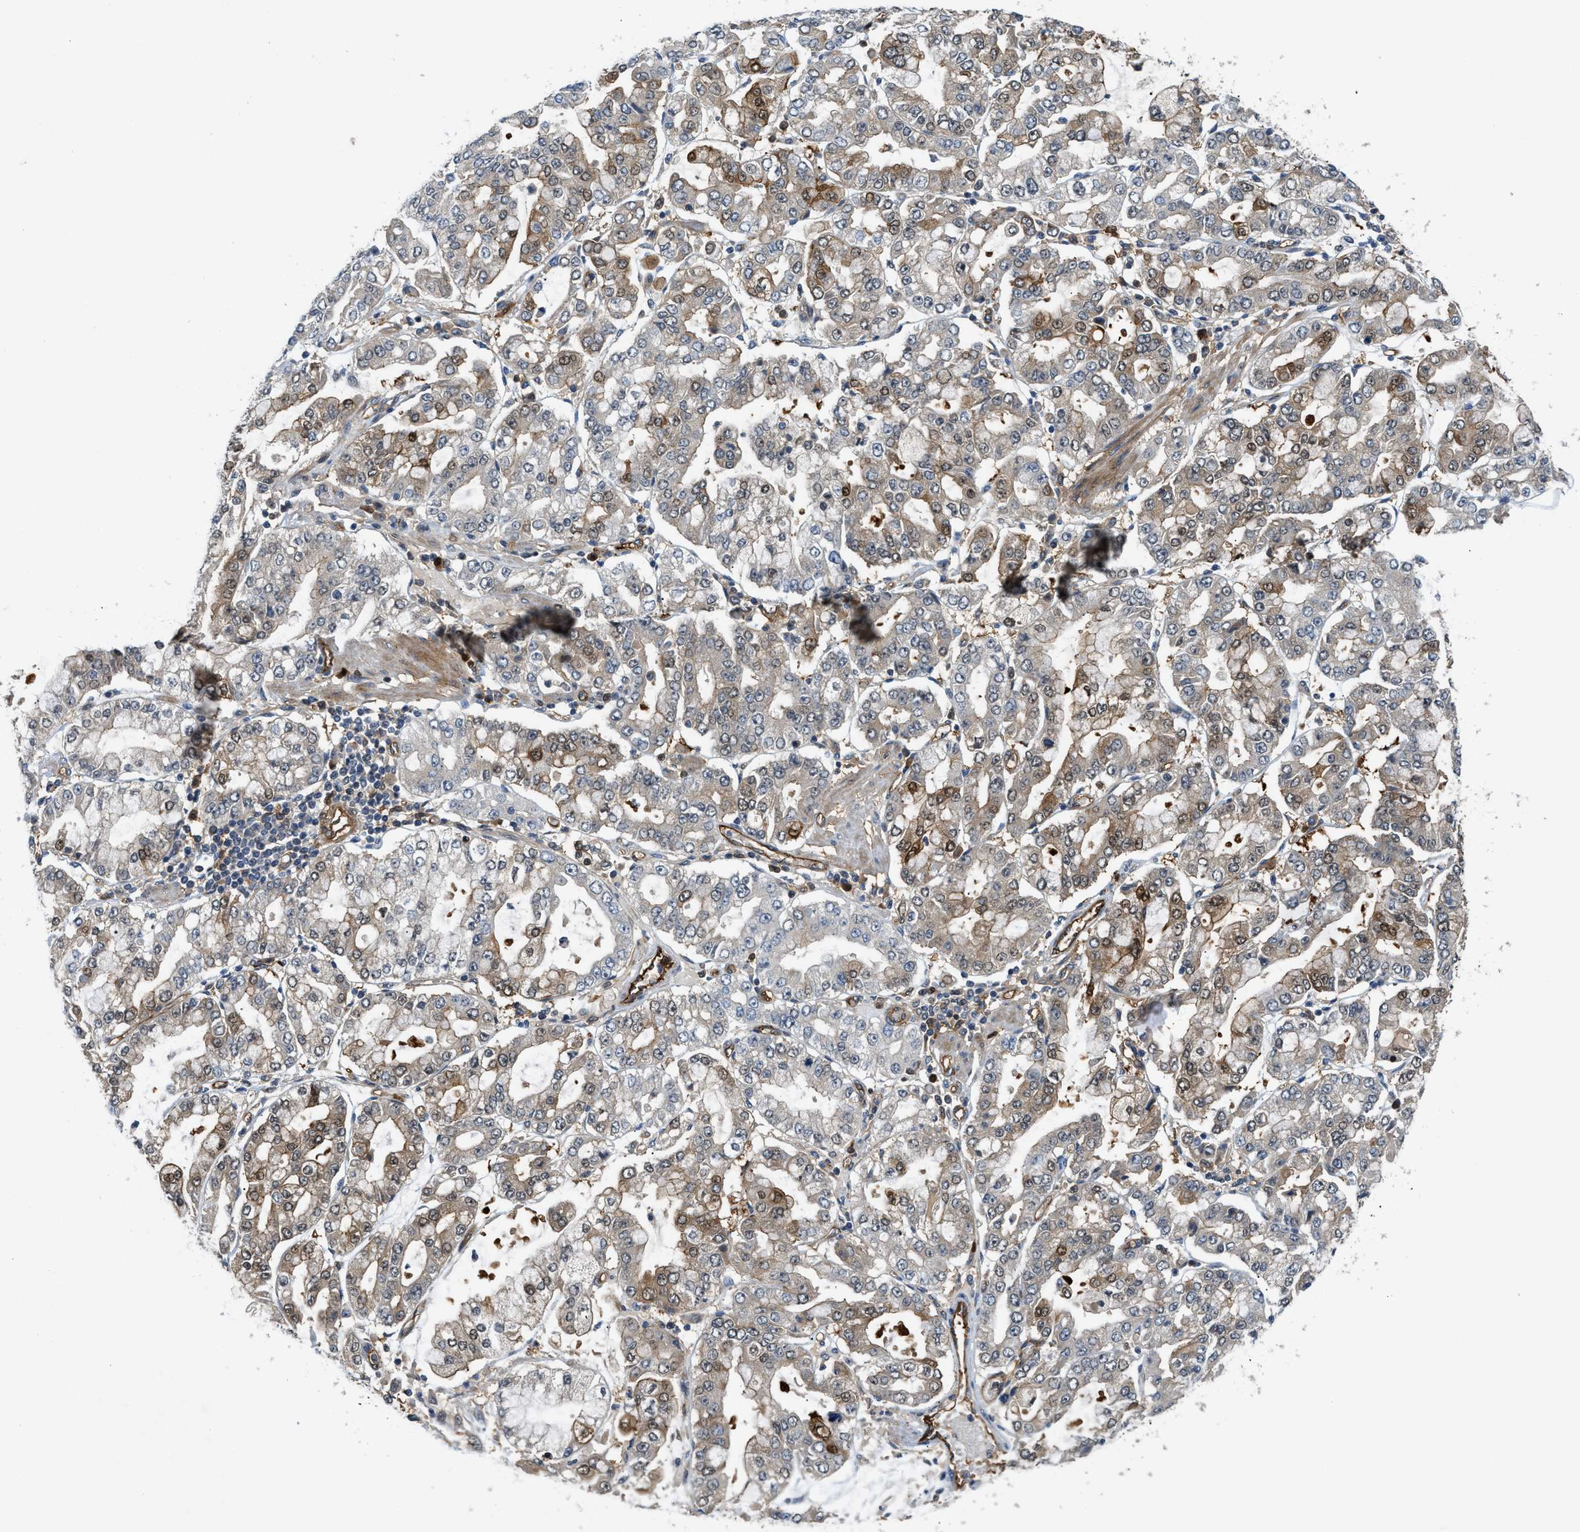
{"staining": {"intensity": "moderate", "quantity": "<25%", "location": "cytoplasmic/membranous"}, "tissue": "stomach cancer", "cell_type": "Tumor cells", "image_type": "cancer", "snomed": [{"axis": "morphology", "description": "Adenocarcinoma, NOS"}, {"axis": "topography", "description": "Stomach"}], "caption": "Human adenocarcinoma (stomach) stained with a brown dye shows moderate cytoplasmic/membranous positive positivity in approximately <25% of tumor cells.", "gene": "TRAK2", "patient": {"sex": "male", "age": 76}}